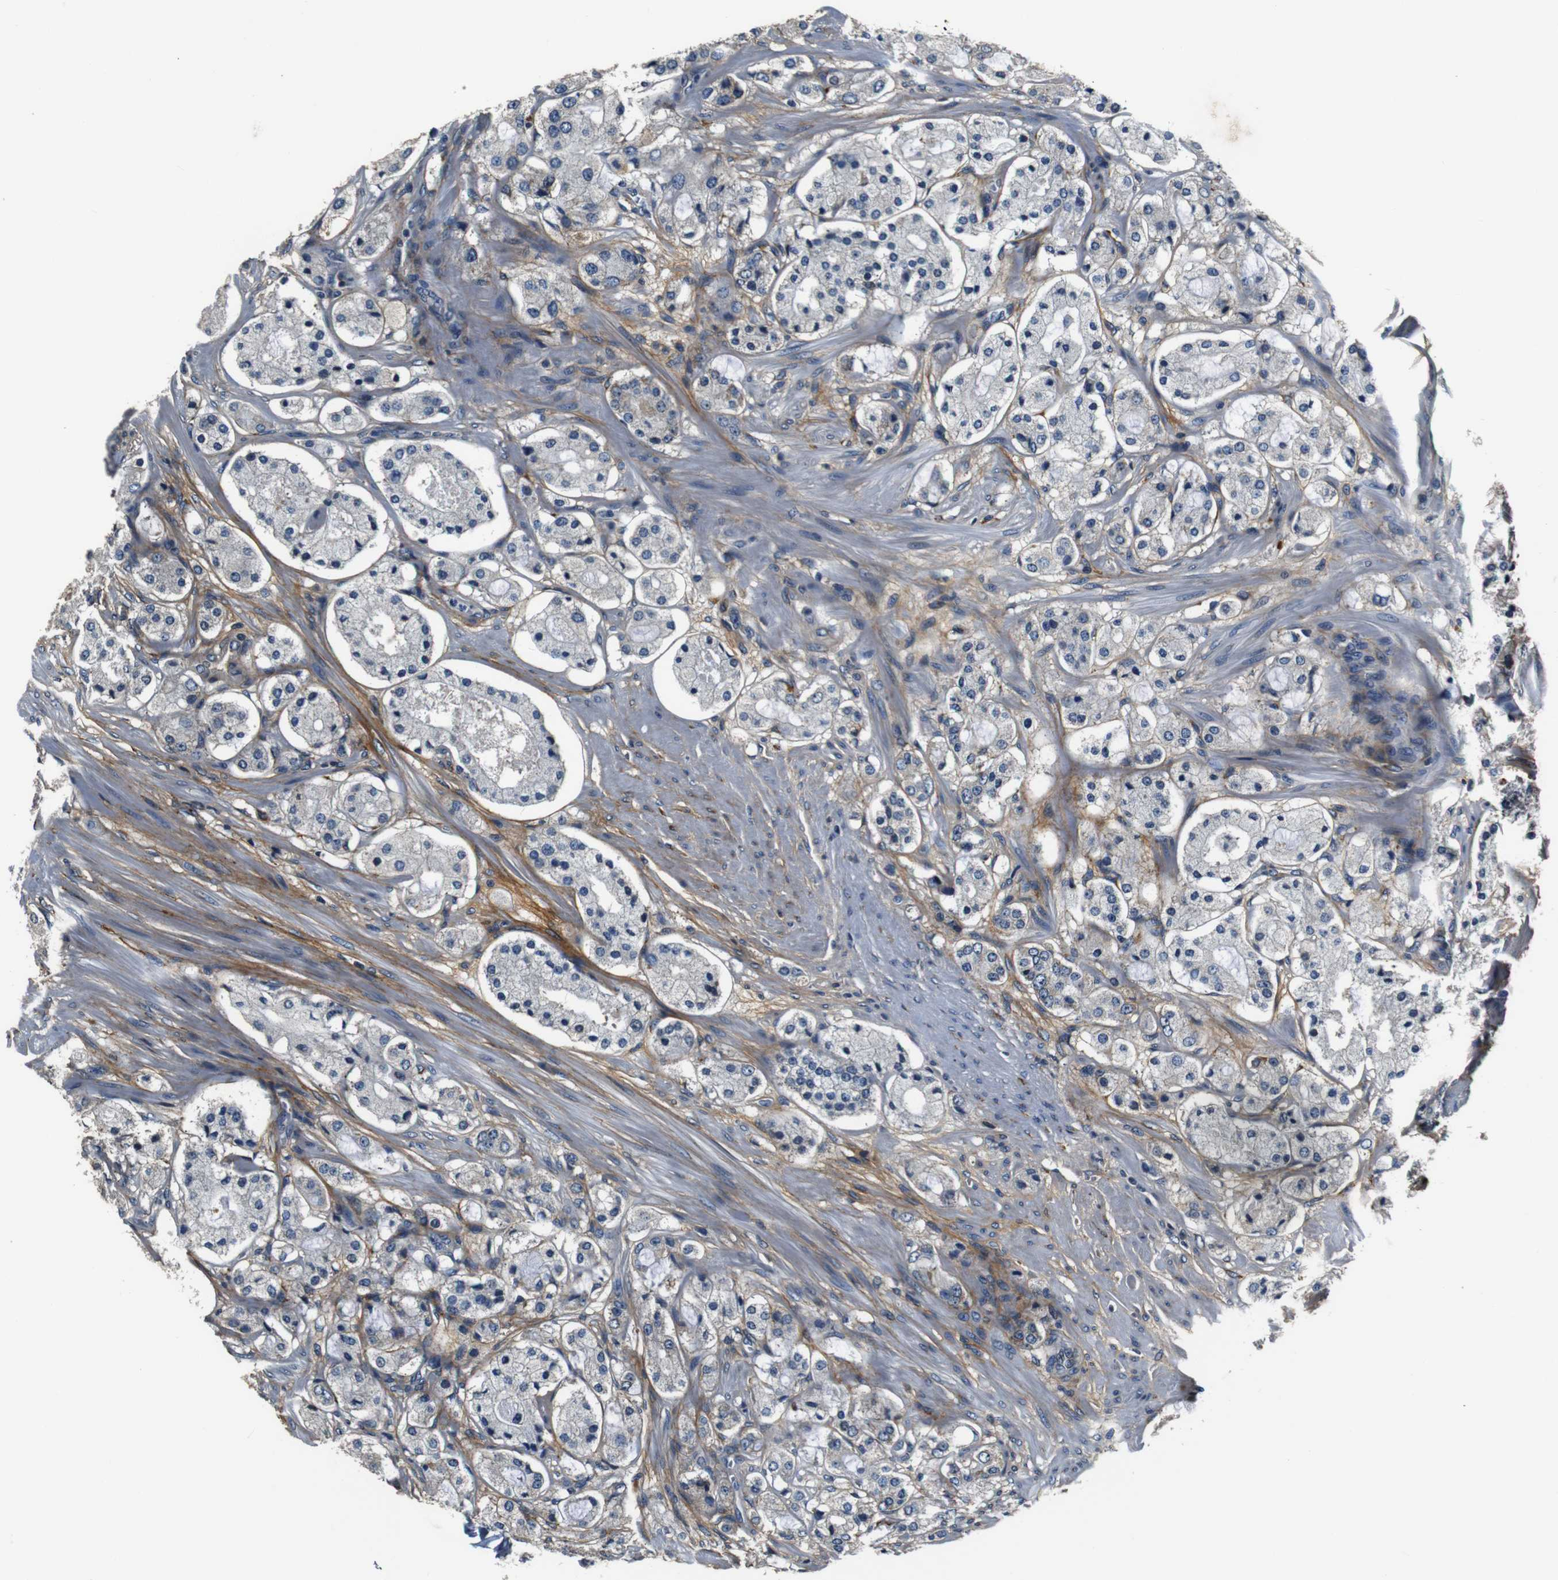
{"staining": {"intensity": "negative", "quantity": "none", "location": "none"}, "tissue": "prostate cancer", "cell_type": "Tumor cells", "image_type": "cancer", "snomed": [{"axis": "morphology", "description": "Adenocarcinoma, High grade"}, {"axis": "topography", "description": "Prostate"}], "caption": "This is an immunohistochemistry (IHC) photomicrograph of human prostate cancer. There is no staining in tumor cells.", "gene": "COL1A1", "patient": {"sex": "male", "age": 65}}